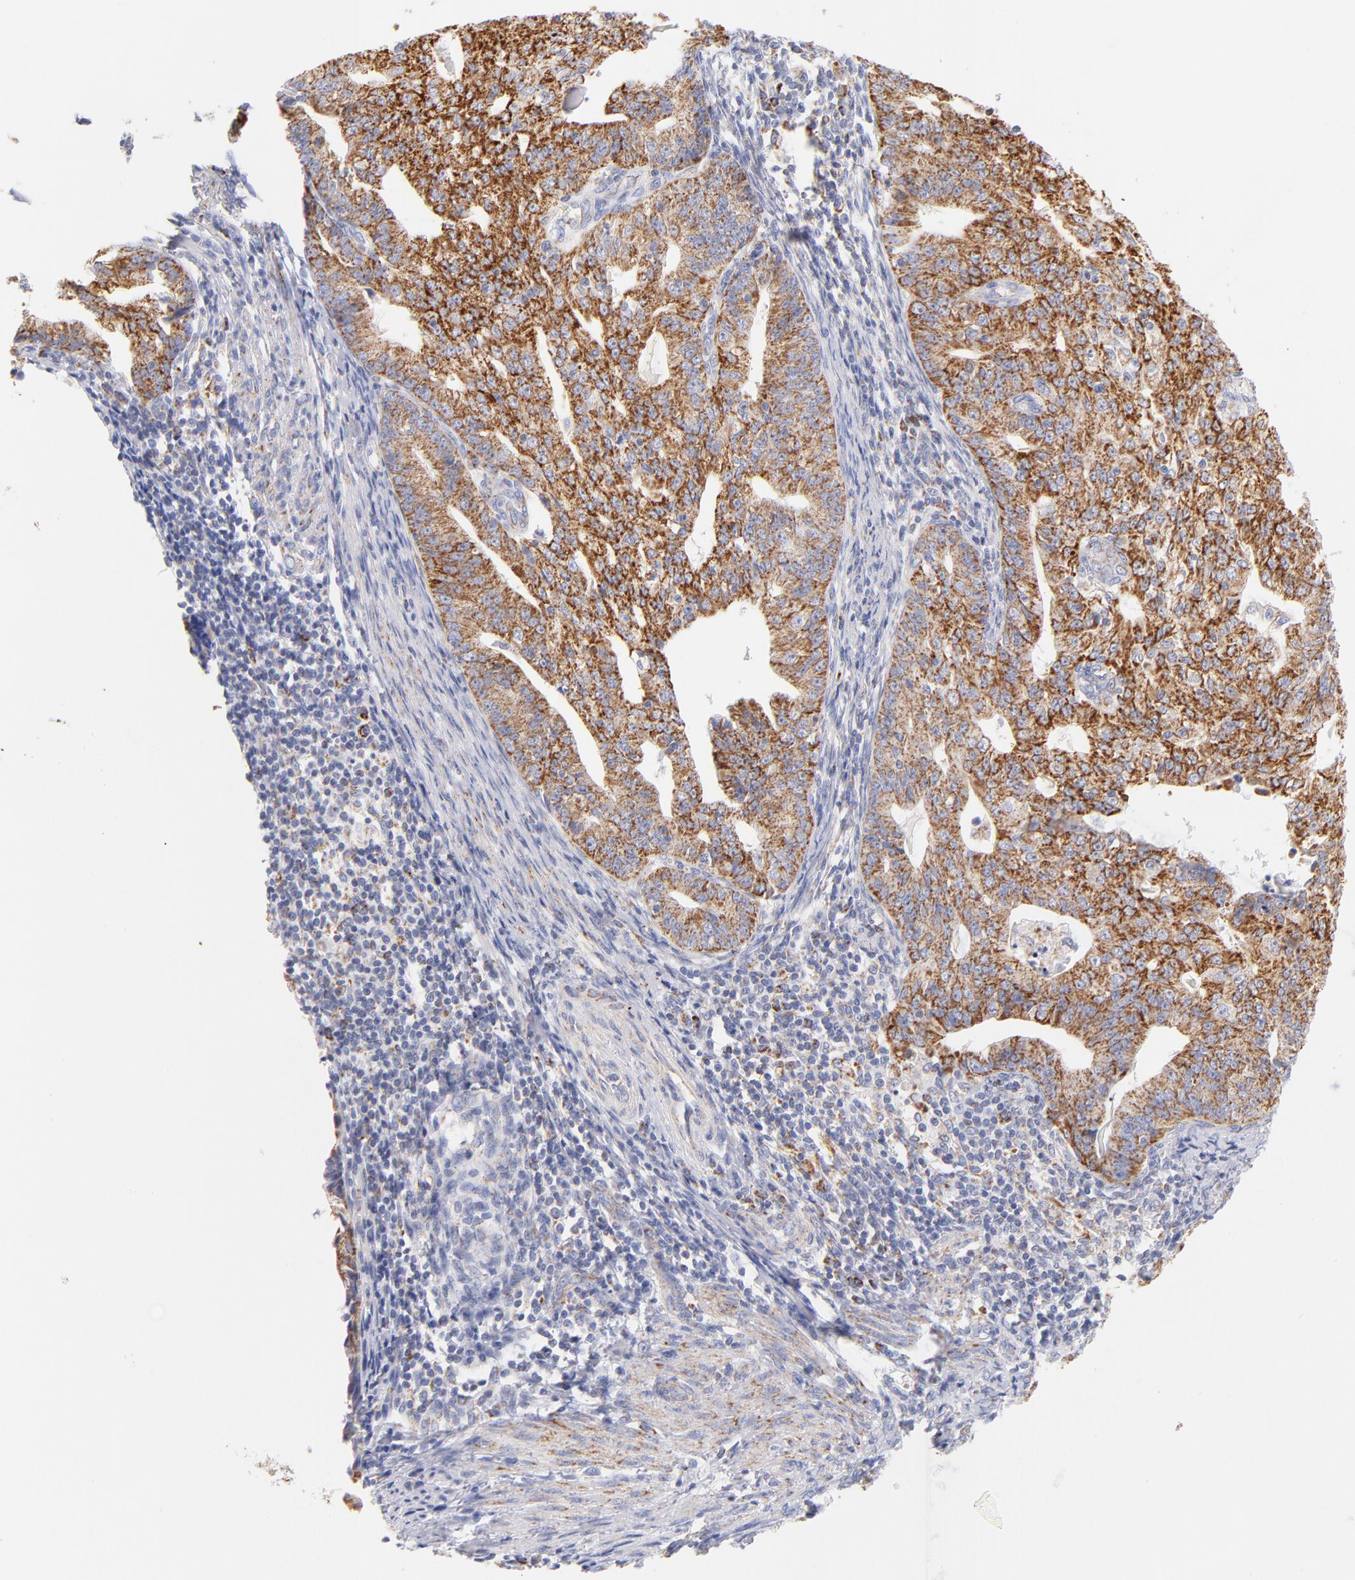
{"staining": {"intensity": "strong", "quantity": ">75%", "location": "cytoplasmic/membranous"}, "tissue": "endometrial cancer", "cell_type": "Tumor cells", "image_type": "cancer", "snomed": [{"axis": "morphology", "description": "Adenocarcinoma, NOS"}, {"axis": "topography", "description": "Endometrium"}], "caption": "The immunohistochemical stain highlights strong cytoplasmic/membranous staining in tumor cells of endometrial cancer tissue. Immunohistochemistry (ihc) stains the protein in brown and the nuclei are stained blue.", "gene": "AIFM1", "patient": {"sex": "female", "age": 56}}